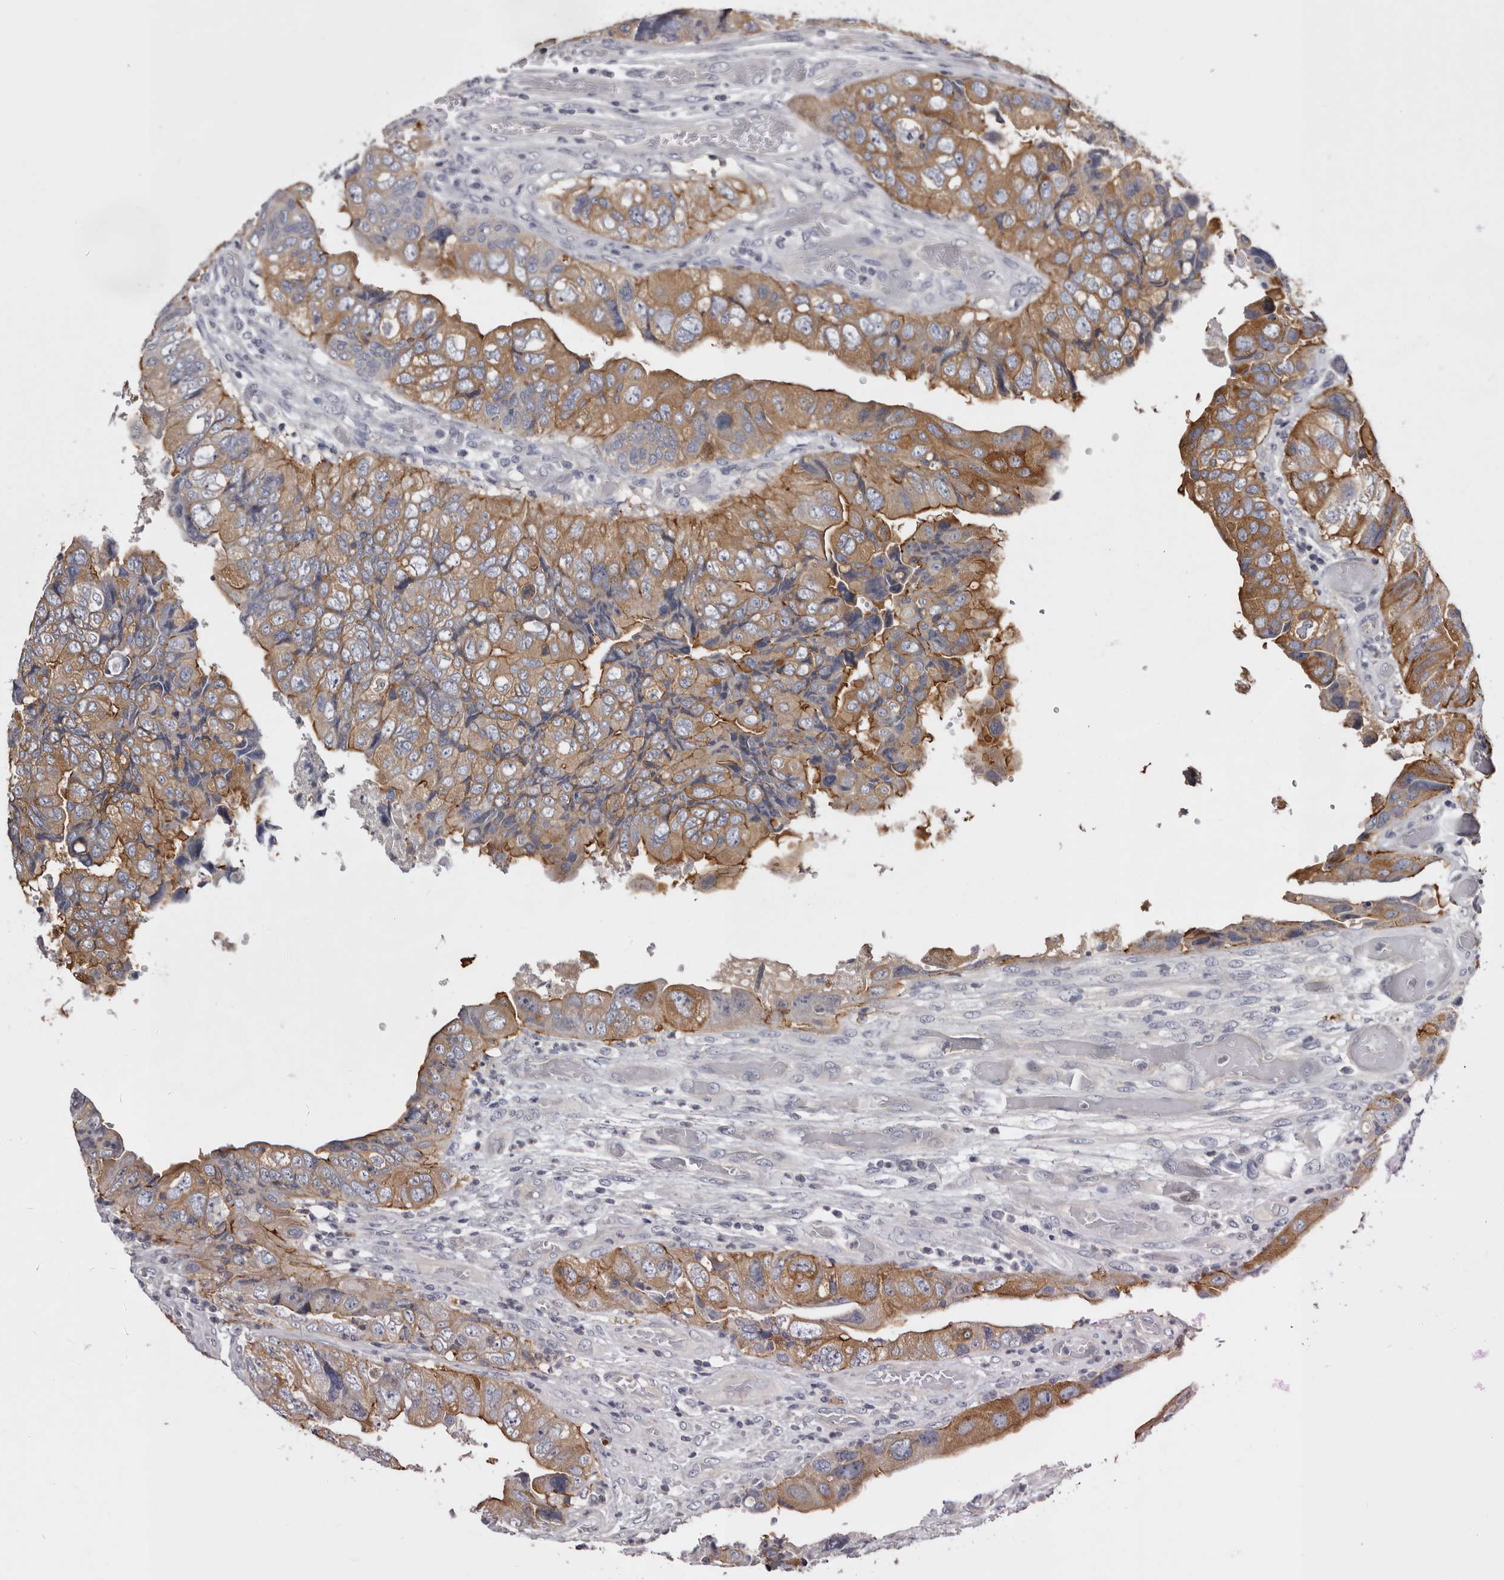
{"staining": {"intensity": "moderate", "quantity": ">75%", "location": "cytoplasmic/membranous"}, "tissue": "colorectal cancer", "cell_type": "Tumor cells", "image_type": "cancer", "snomed": [{"axis": "morphology", "description": "Adenocarcinoma, NOS"}, {"axis": "topography", "description": "Rectum"}], "caption": "Protein analysis of colorectal cancer tissue demonstrates moderate cytoplasmic/membranous staining in about >75% of tumor cells. Immunohistochemistry stains the protein in brown and the nuclei are stained blue.", "gene": "LAD1", "patient": {"sex": "male", "age": 63}}